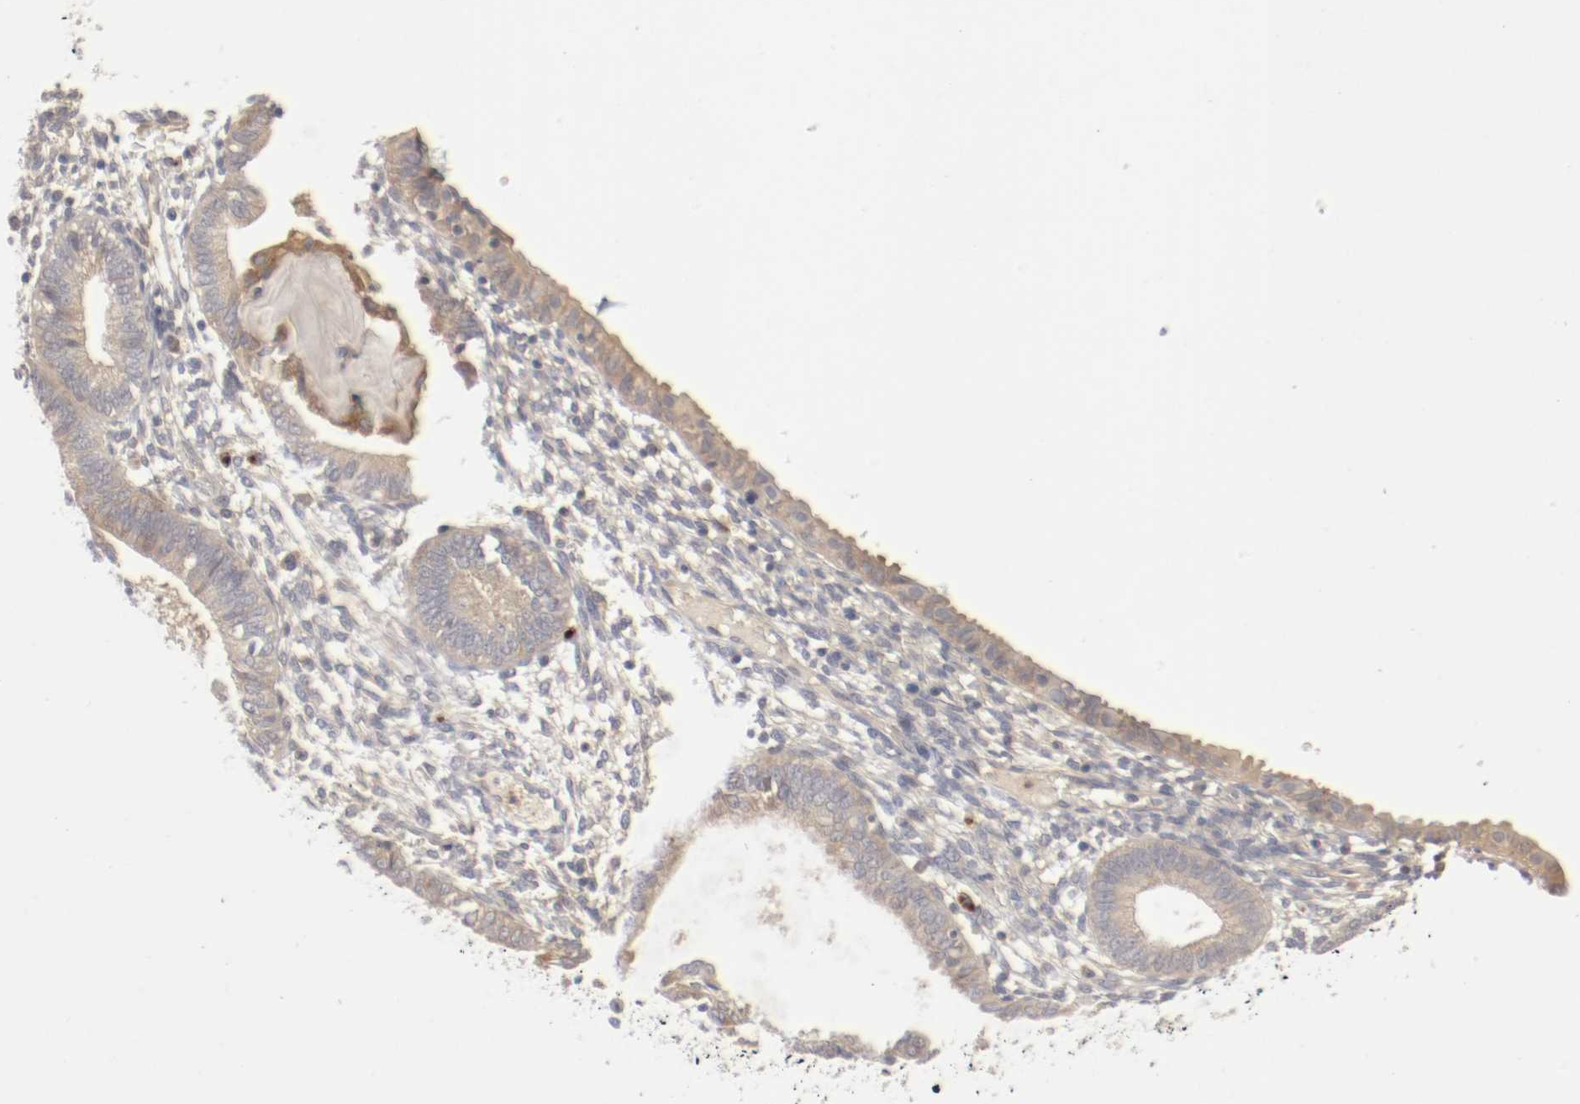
{"staining": {"intensity": "negative", "quantity": "none", "location": "none"}, "tissue": "endometrium", "cell_type": "Cells in endometrial stroma", "image_type": "normal", "snomed": [{"axis": "morphology", "description": "Normal tissue, NOS"}, {"axis": "topography", "description": "Endometrium"}], "caption": "This is an immunohistochemistry photomicrograph of benign human endometrium. There is no positivity in cells in endometrial stroma.", "gene": "REN", "patient": {"sex": "female", "age": 61}}